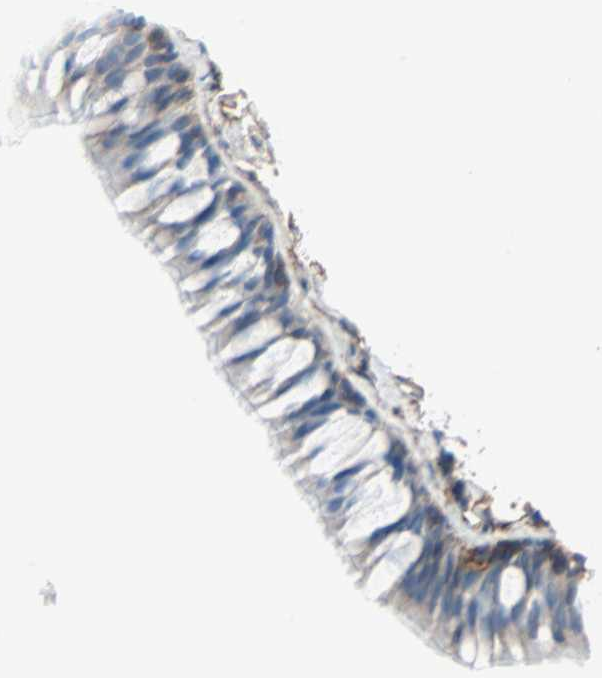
{"staining": {"intensity": "moderate", "quantity": "25%-75%", "location": "cytoplasmic/membranous"}, "tissue": "bronchus", "cell_type": "Respiratory epithelial cells", "image_type": "normal", "snomed": [{"axis": "morphology", "description": "Normal tissue, NOS"}, {"axis": "topography", "description": "Bronchus"}], "caption": "Immunohistochemical staining of normal human bronchus reveals 25%-75% levels of moderate cytoplasmic/membranous protein expression in about 25%-75% of respiratory epithelial cells. (IHC, brightfield microscopy, high magnification).", "gene": "EPB41L2", "patient": {"sex": "female", "age": 73}}